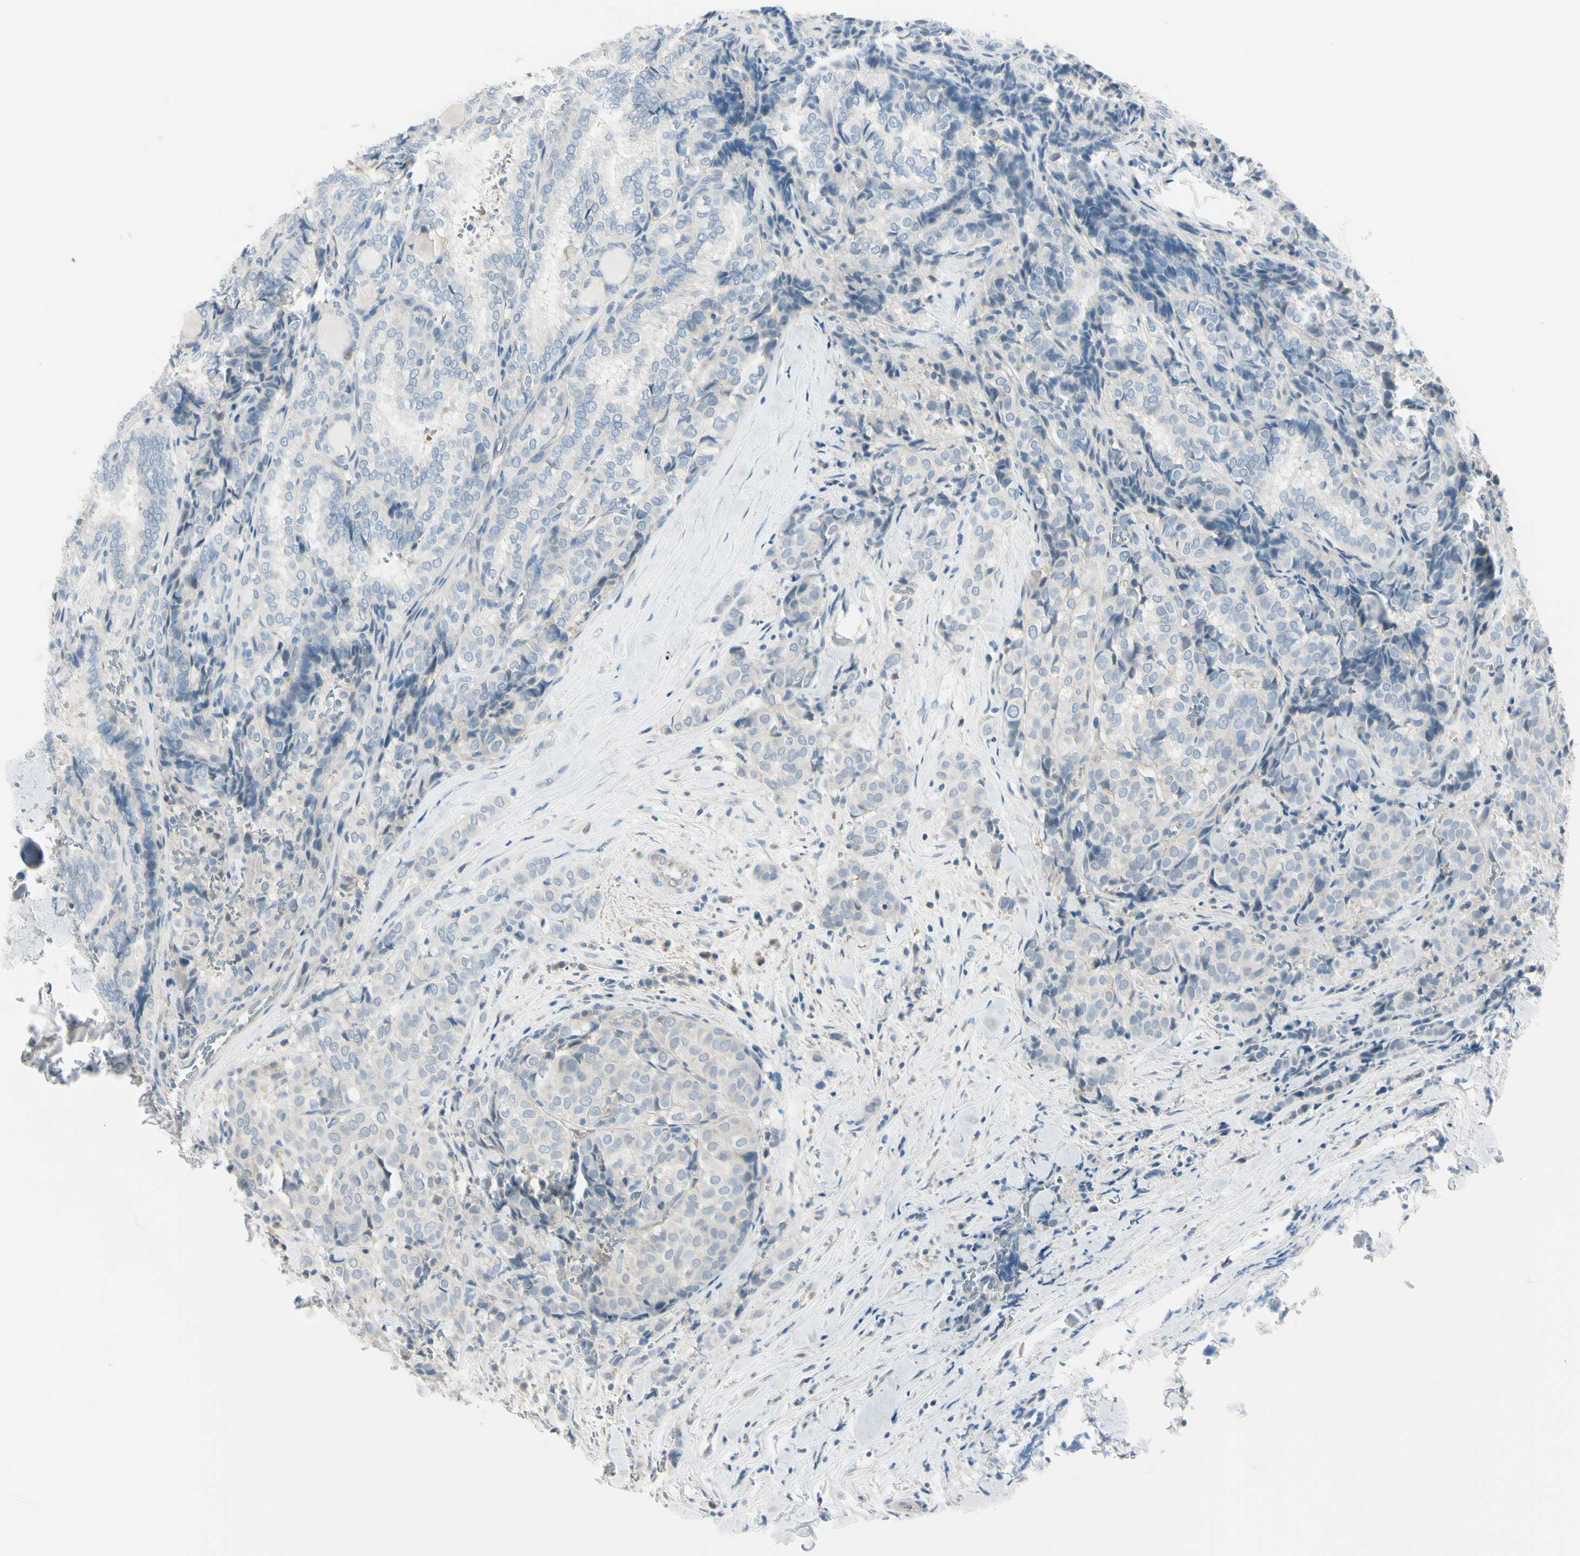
{"staining": {"intensity": "negative", "quantity": "none", "location": "none"}, "tissue": "thyroid cancer", "cell_type": "Tumor cells", "image_type": "cancer", "snomed": [{"axis": "morphology", "description": "Normal tissue, NOS"}, {"axis": "morphology", "description": "Papillary adenocarcinoma, NOS"}, {"axis": "topography", "description": "Thyroid gland"}], "caption": "A micrograph of thyroid papillary adenocarcinoma stained for a protein demonstrates no brown staining in tumor cells. (Brightfield microscopy of DAB (3,3'-diaminobenzidine) immunohistochemistry (IHC) at high magnification).", "gene": "ASB9", "patient": {"sex": "female", "age": 30}}